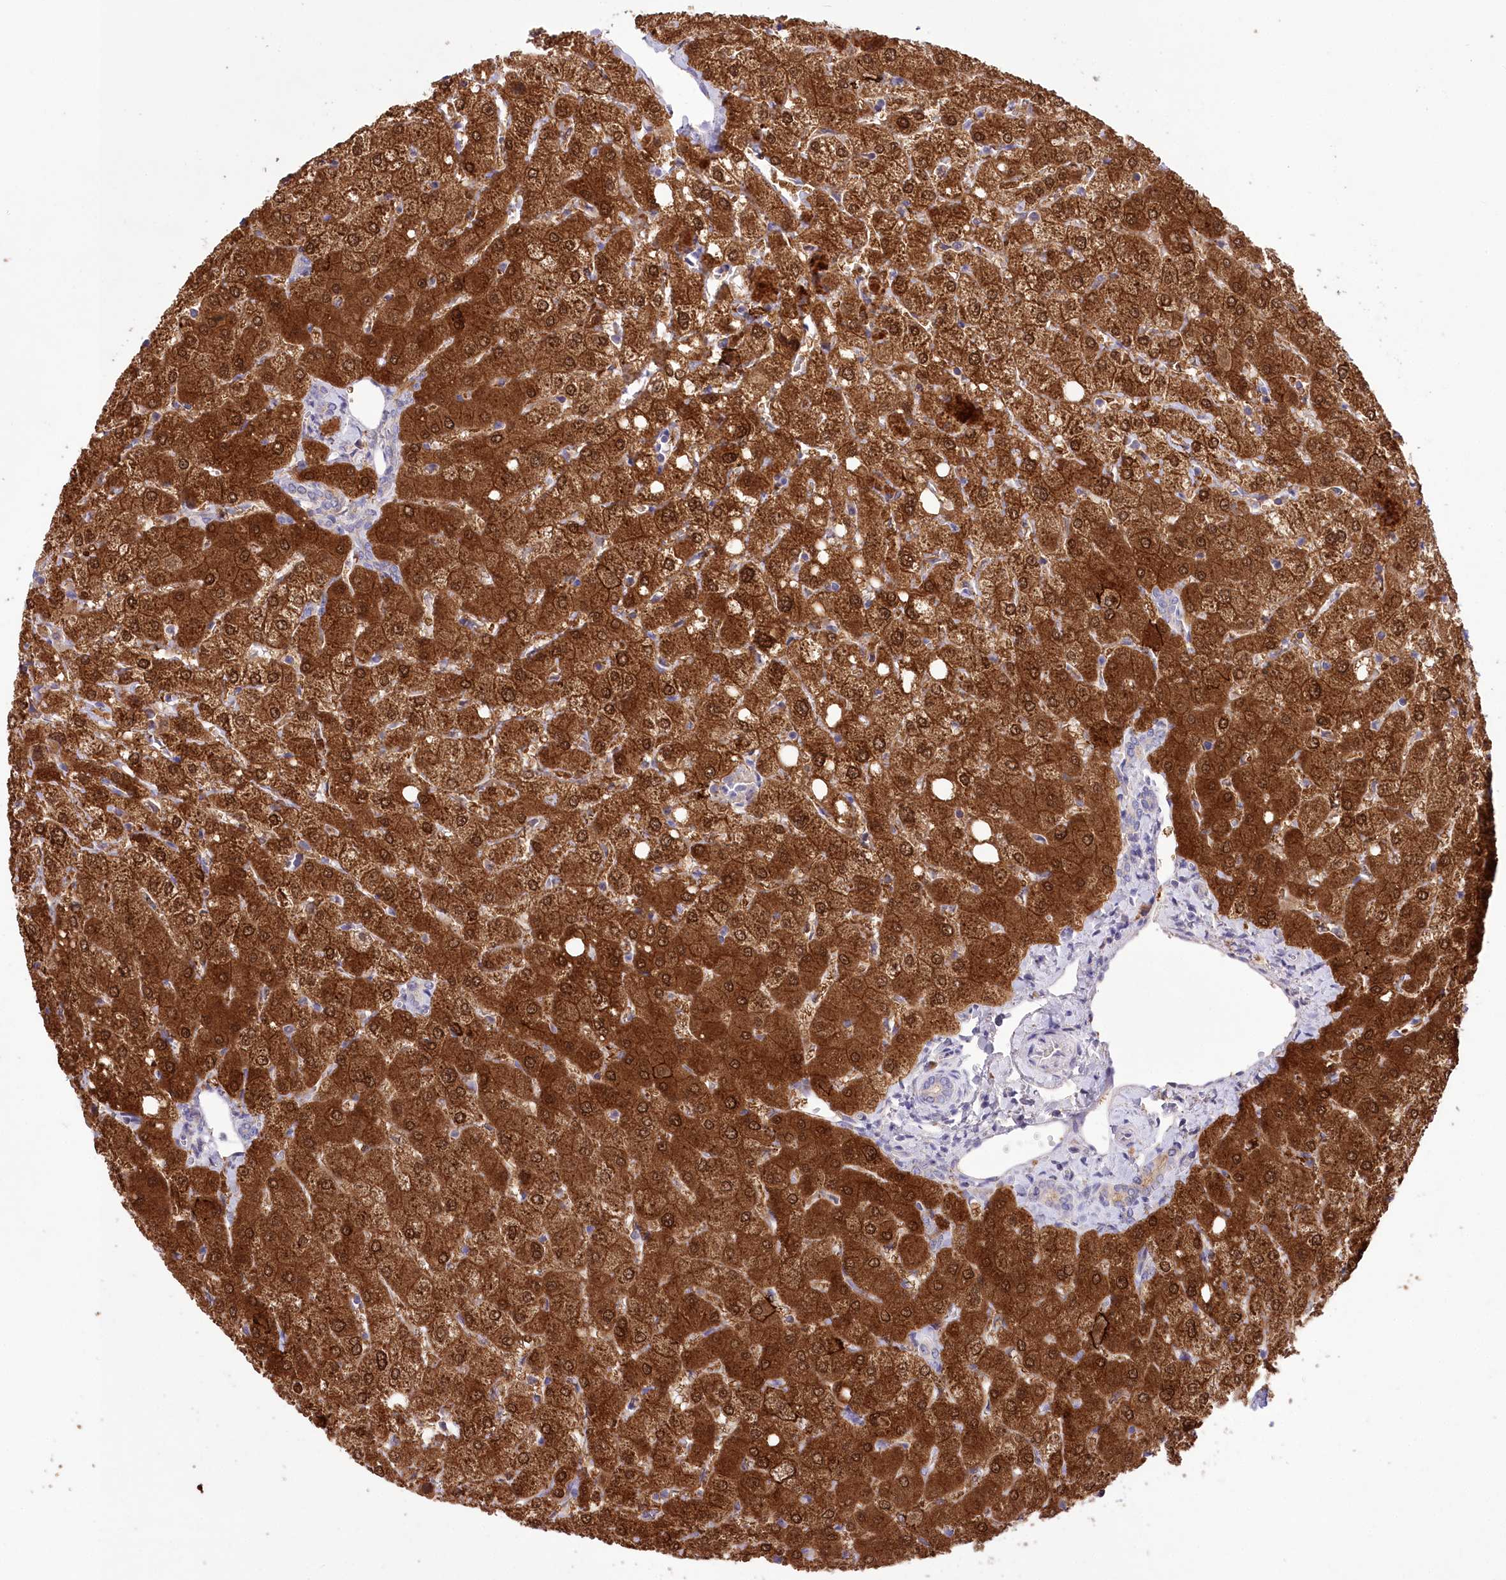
{"staining": {"intensity": "moderate", "quantity": "25%-75%", "location": "cytoplasmic/membranous,nuclear"}, "tissue": "liver", "cell_type": "Cholangiocytes", "image_type": "normal", "snomed": [{"axis": "morphology", "description": "Normal tissue, NOS"}, {"axis": "topography", "description": "Liver"}], "caption": "Immunohistochemistry (IHC) (DAB (3,3'-diaminobenzidine)) staining of unremarkable liver demonstrates moderate cytoplasmic/membranous,nuclear protein staining in about 25%-75% of cholangiocytes.", "gene": "PBLD", "patient": {"sex": "female", "age": 54}}